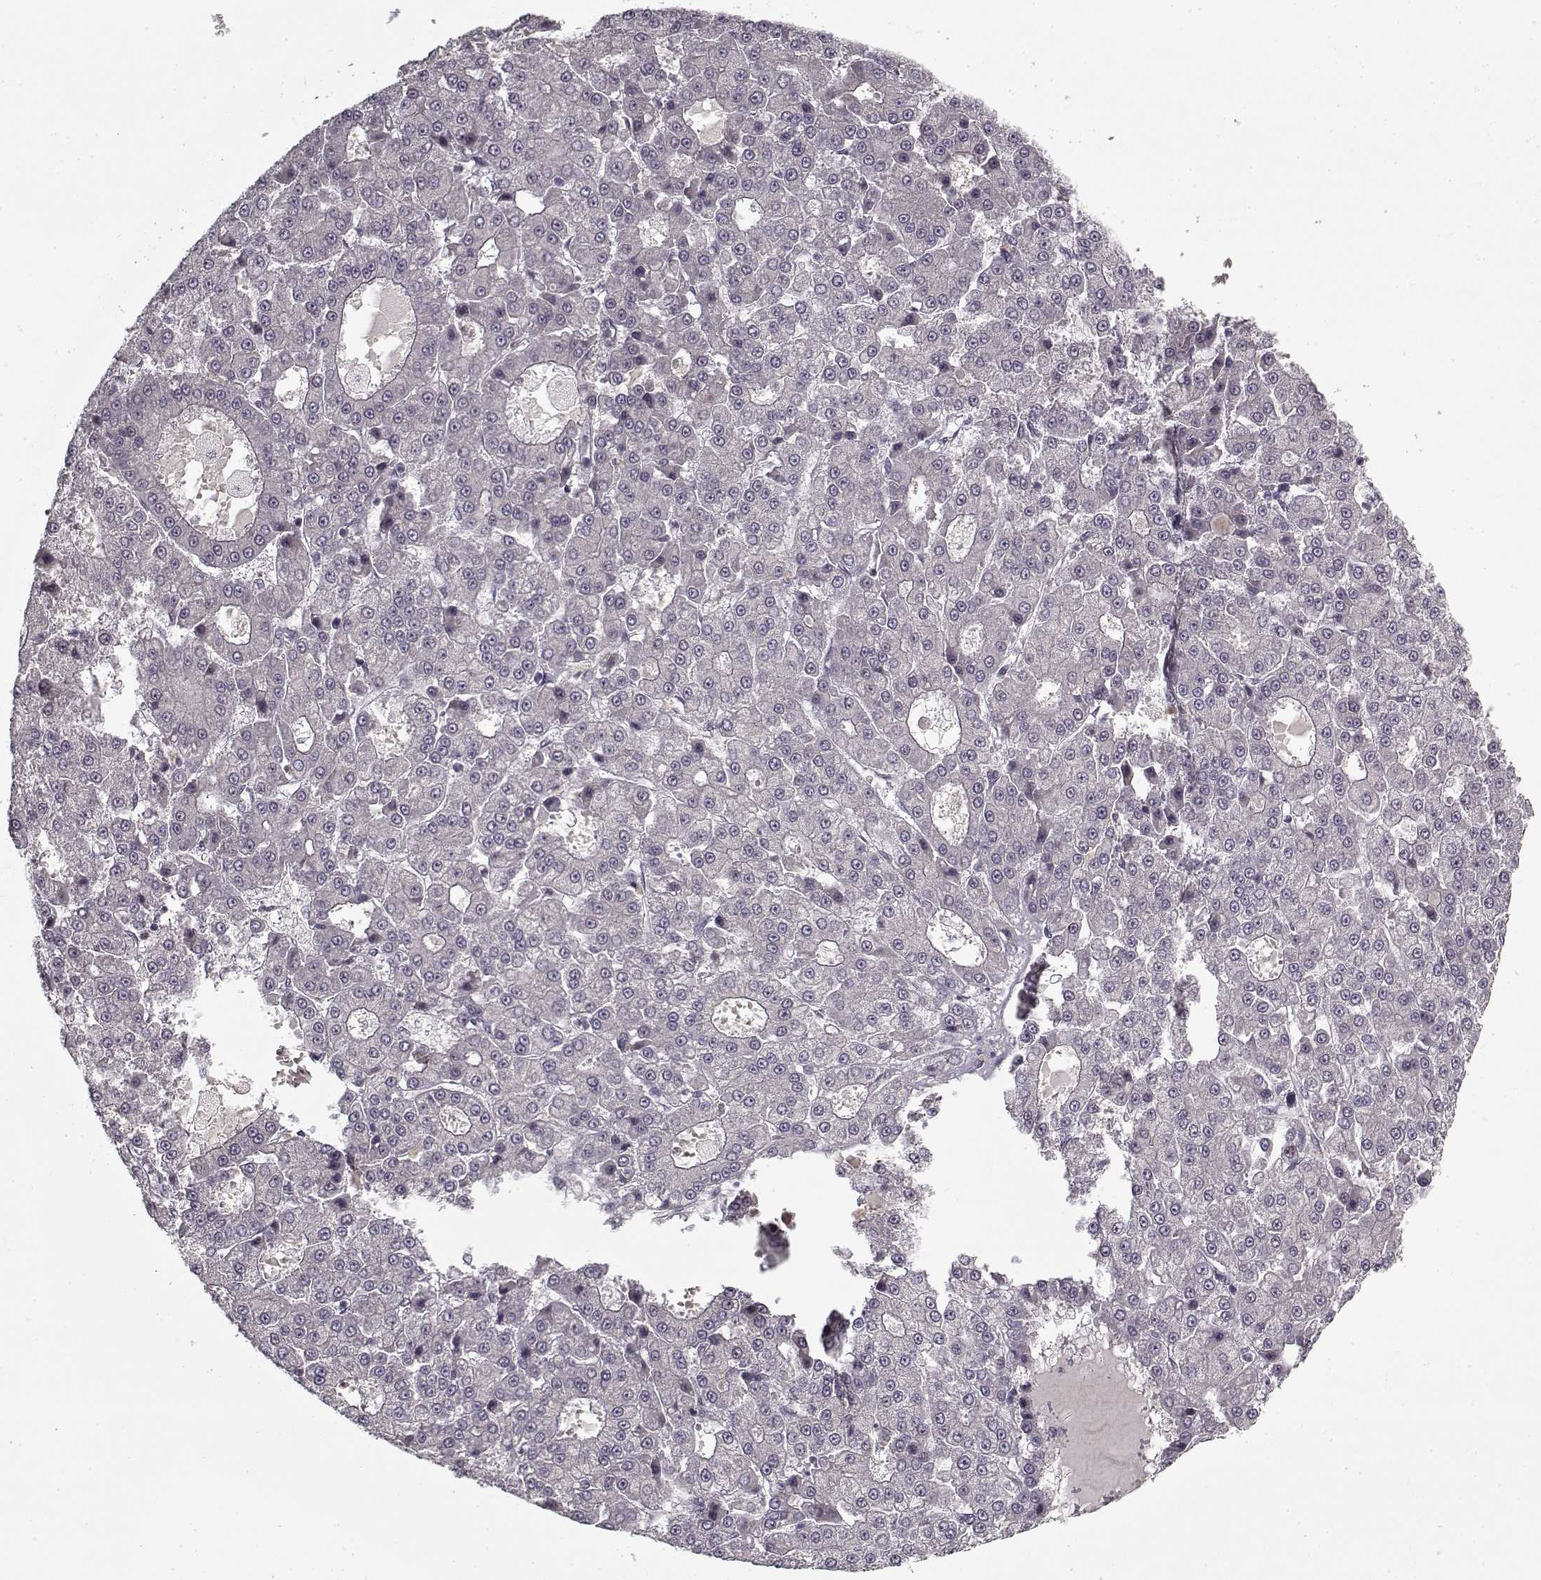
{"staining": {"intensity": "negative", "quantity": "none", "location": "none"}, "tissue": "liver cancer", "cell_type": "Tumor cells", "image_type": "cancer", "snomed": [{"axis": "morphology", "description": "Carcinoma, Hepatocellular, NOS"}, {"axis": "topography", "description": "Liver"}], "caption": "DAB (3,3'-diaminobenzidine) immunohistochemical staining of liver hepatocellular carcinoma reveals no significant staining in tumor cells. The staining is performed using DAB brown chromogen with nuclei counter-stained in using hematoxylin.", "gene": "LAMA2", "patient": {"sex": "male", "age": 70}}